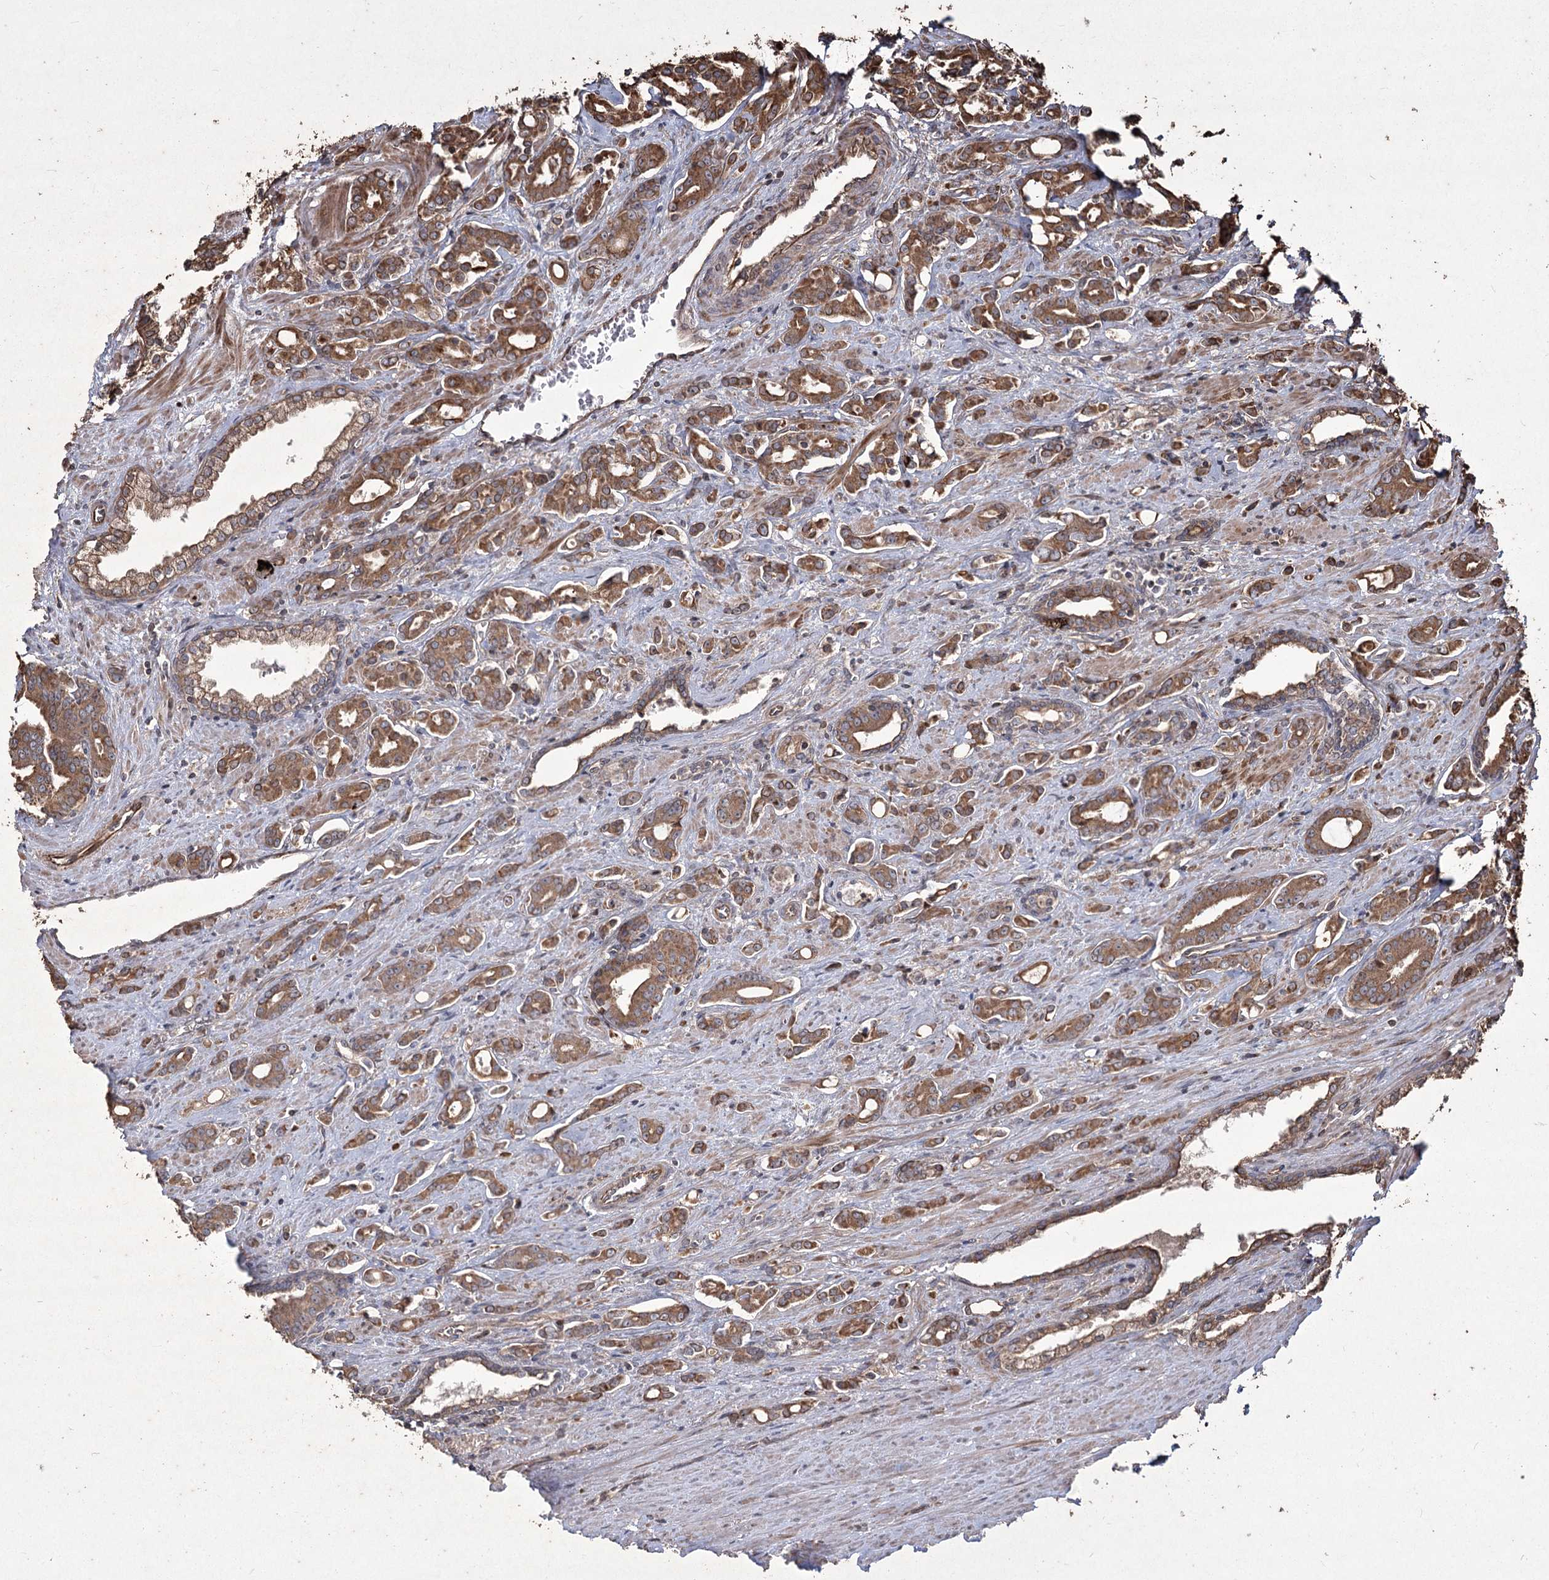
{"staining": {"intensity": "moderate", "quantity": ">75%", "location": "cytoplasmic/membranous"}, "tissue": "prostate cancer", "cell_type": "Tumor cells", "image_type": "cancer", "snomed": [{"axis": "morphology", "description": "Adenocarcinoma, High grade"}, {"axis": "topography", "description": "Prostate"}], "caption": "Human prostate cancer stained with a brown dye demonstrates moderate cytoplasmic/membranous positive staining in about >75% of tumor cells.", "gene": "PRC1", "patient": {"sex": "male", "age": 72}}